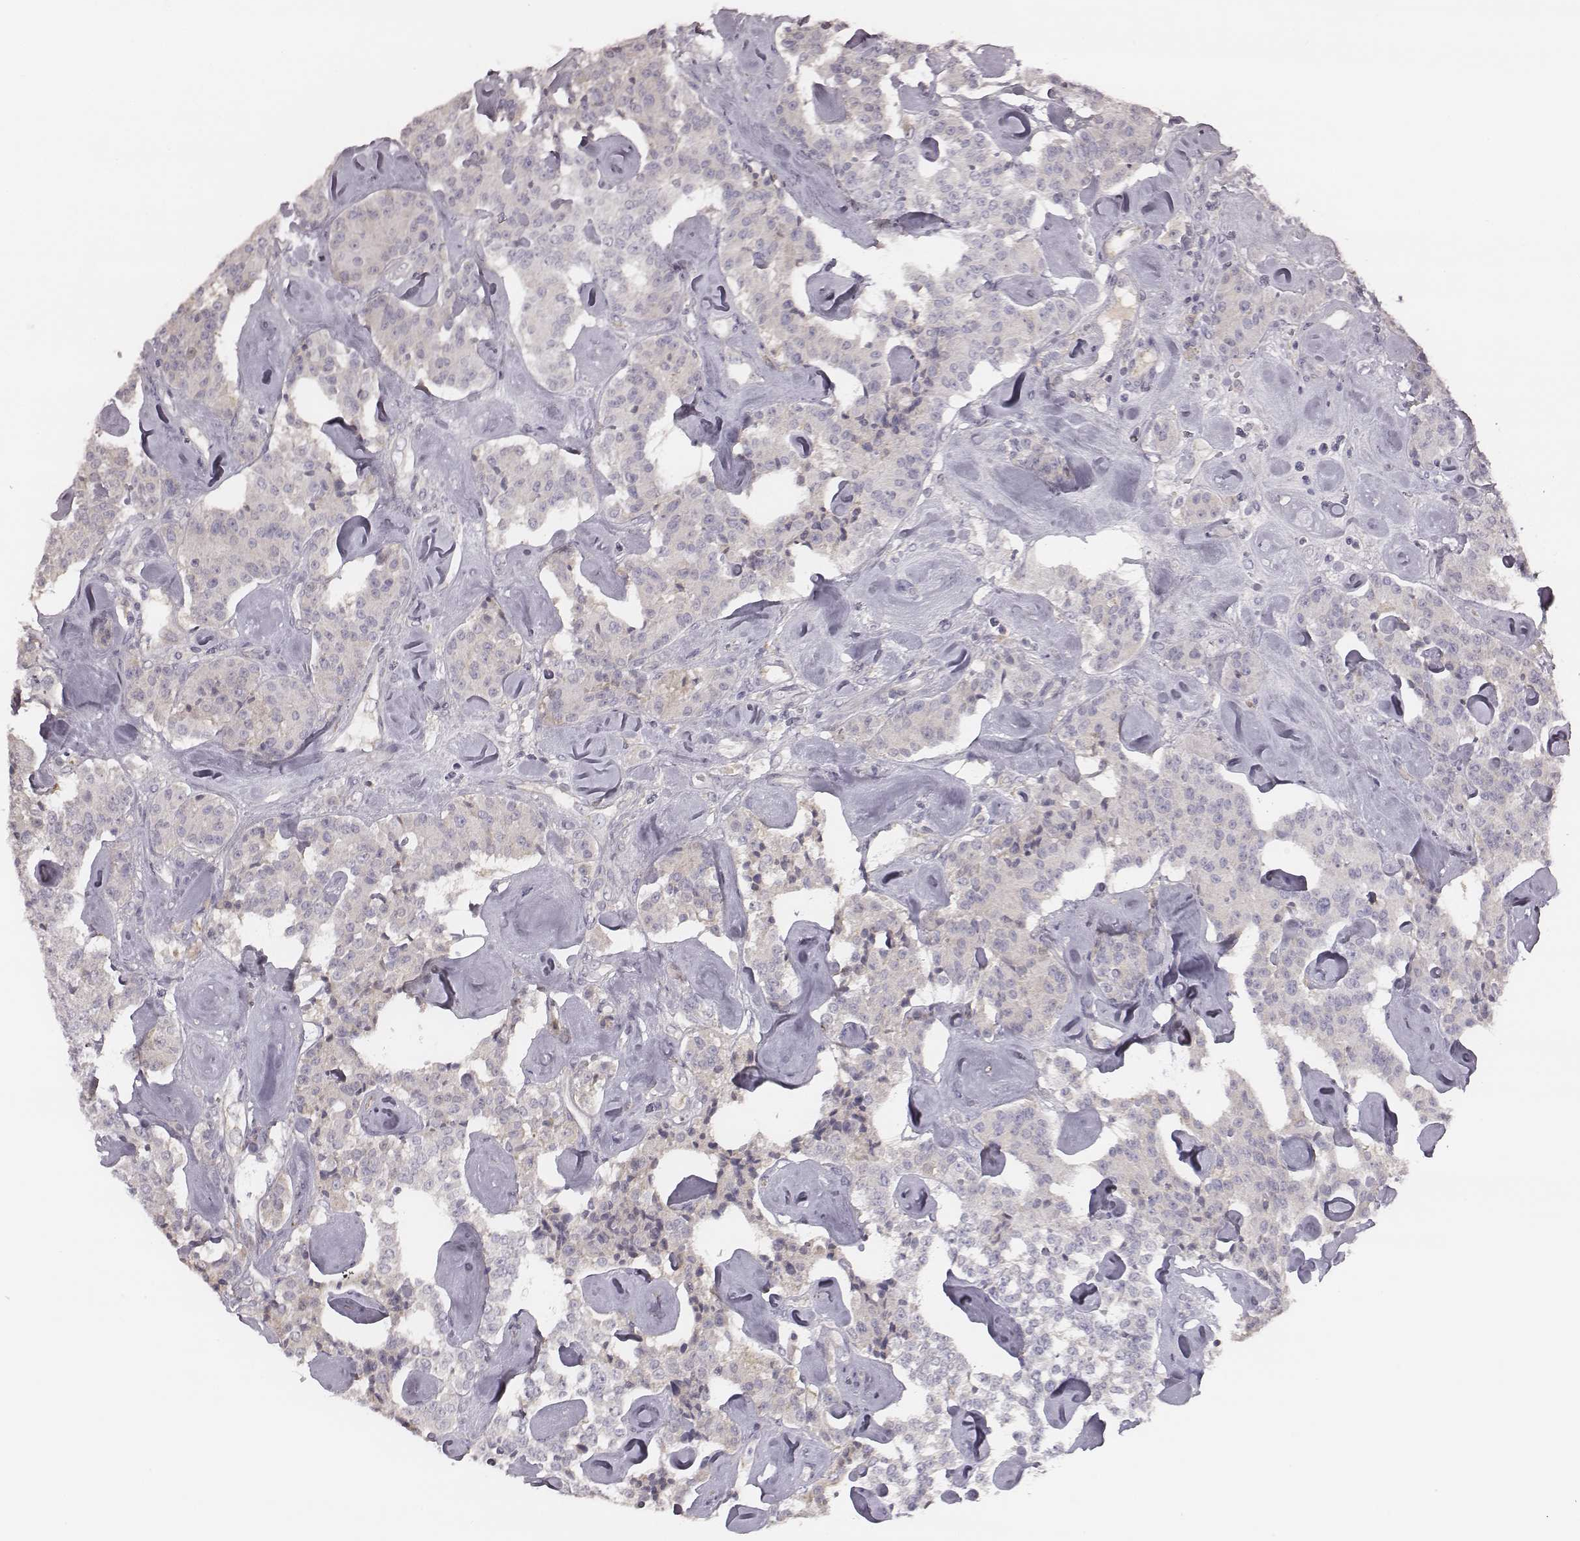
{"staining": {"intensity": "weak", "quantity": "<25%", "location": "cytoplasmic/membranous"}, "tissue": "carcinoid", "cell_type": "Tumor cells", "image_type": "cancer", "snomed": [{"axis": "morphology", "description": "Carcinoid, malignant, NOS"}, {"axis": "topography", "description": "Pancreas"}], "caption": "Tumor cells show no significant expression in malignant carcinoid.", "gene": "TLX3", "patient": {"sex": "male", "age": 41}}